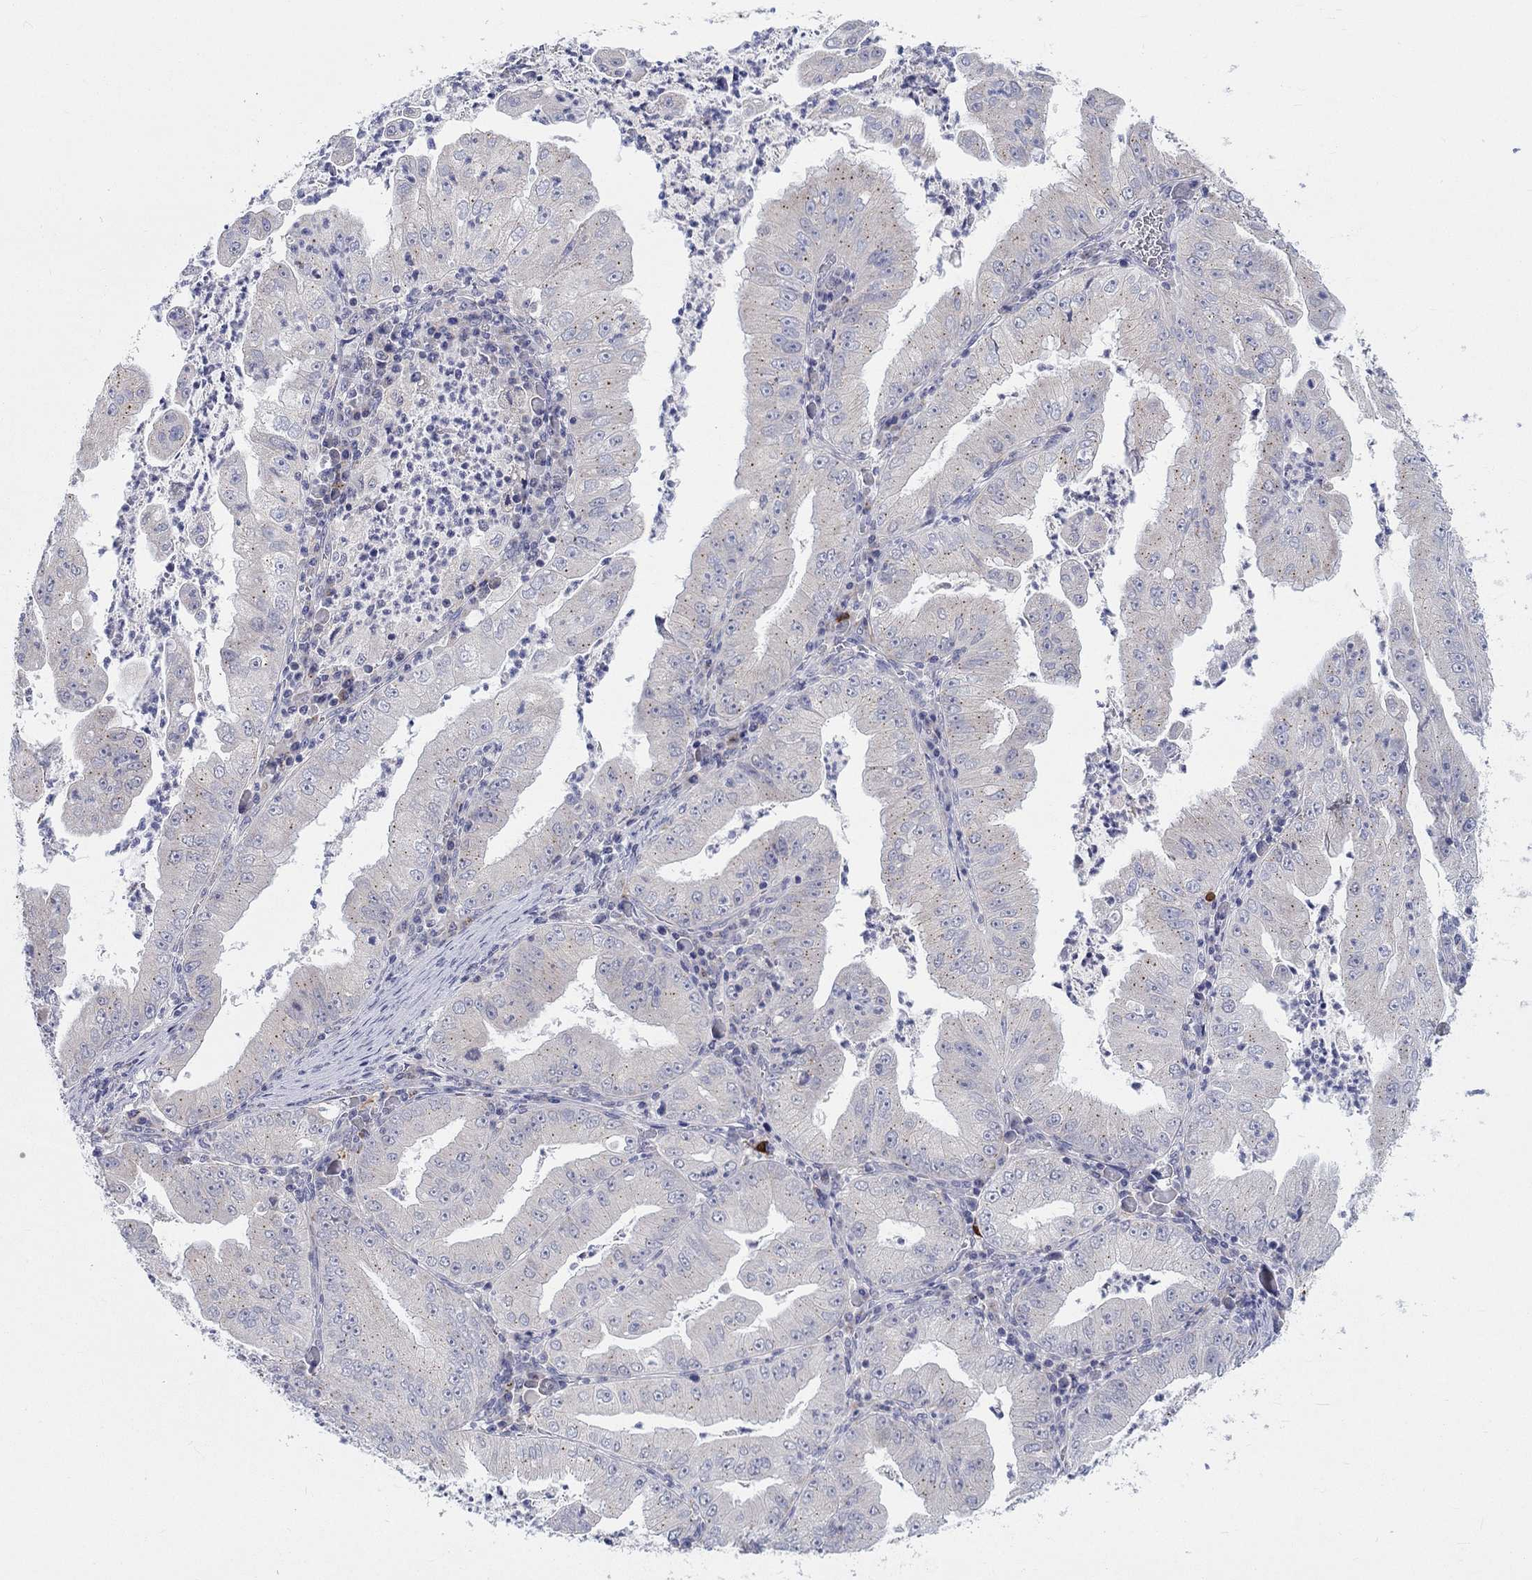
{"staining": {"intensity": "negative", "quantity": "none", "location": "none"}, "tissue": "stomach cancer", "cell_type": "Tumor cells", "image_type": "cancer", "snomed": [{"axis": "morphology", "description": "Adenocarcinoma, NOS"}, {"axis": "topography", "description": "Stomach"}], "caption": "The micrograph exhibits no significant staining in tumor cells of adenocarcinoma (stomach).", "gene": "BCO2", "patient": {"sex": "male", "age": 76}}